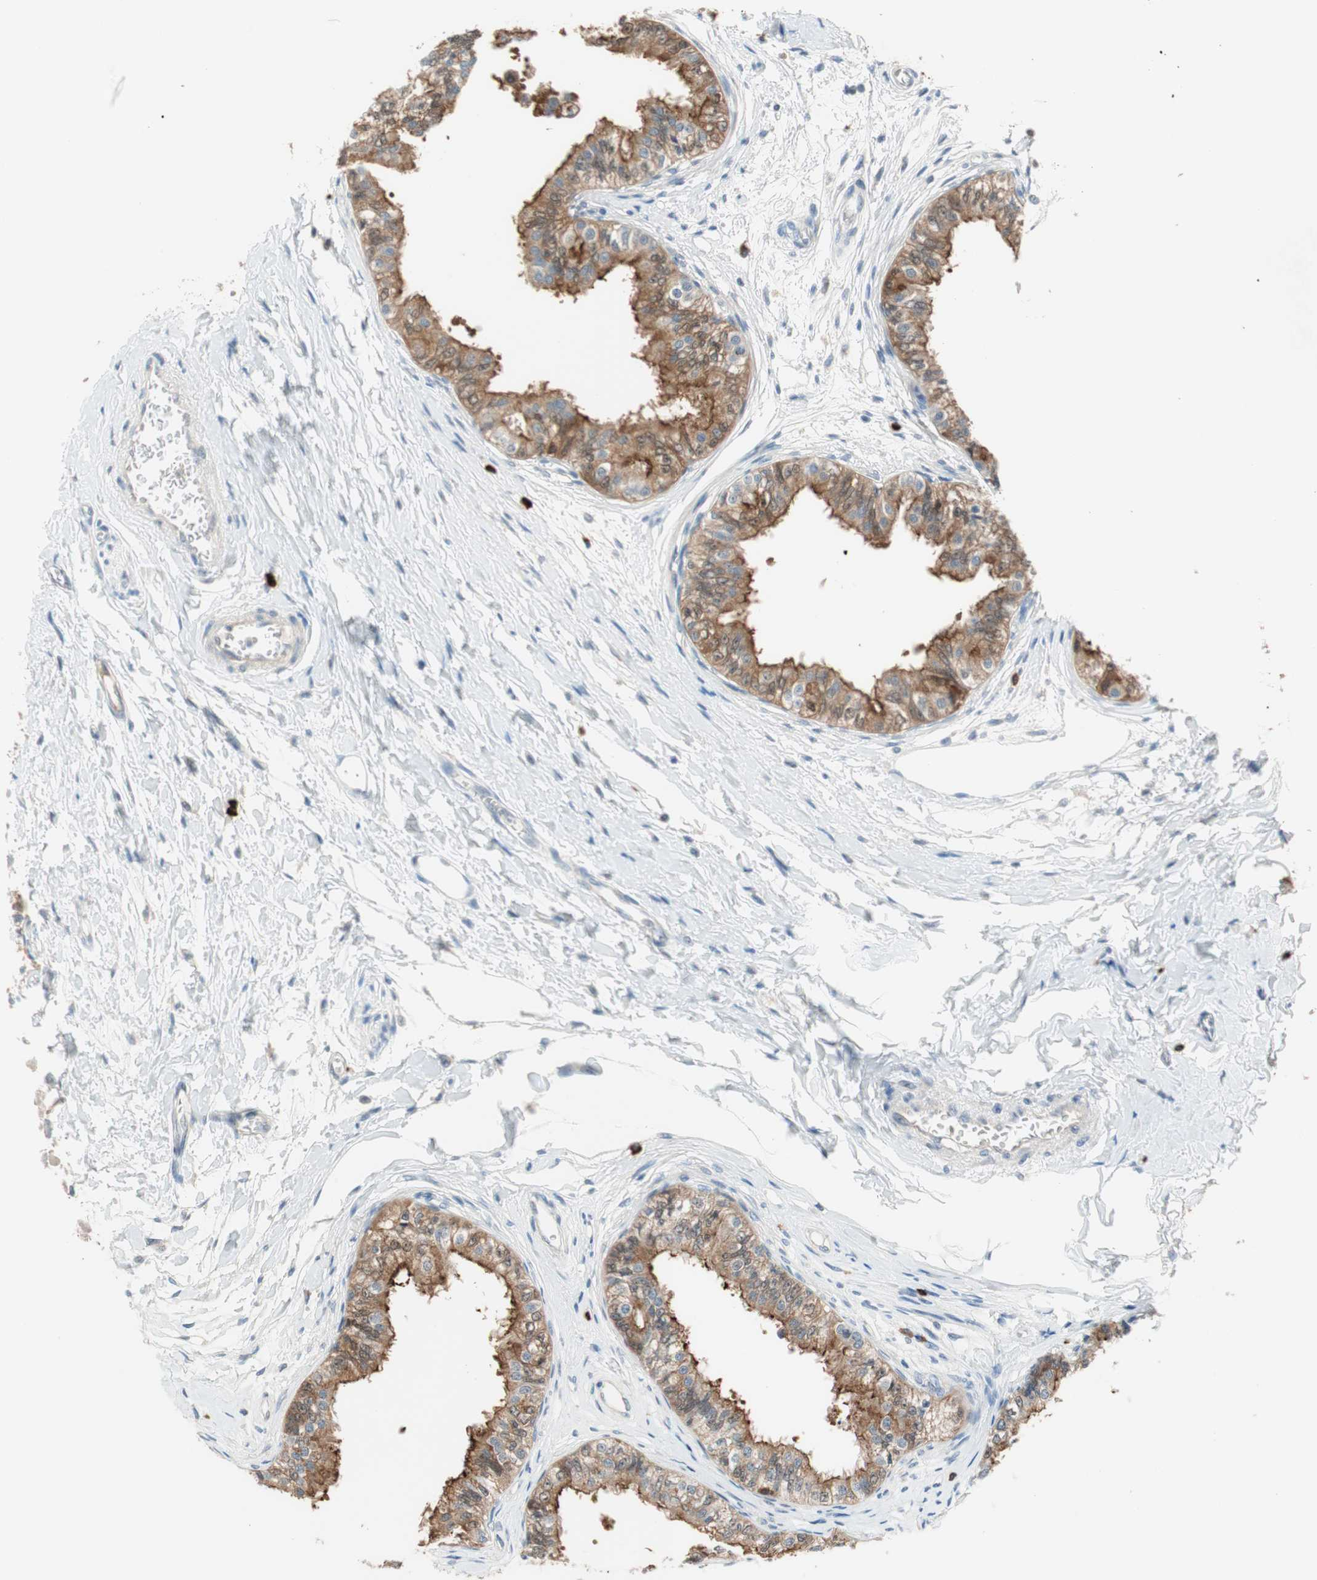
{"staining": {"intensity": "moderate", "quantity": "25%-75%", "location": "cytoplasmic/membranous"}, "tissue": "epididymis", "cell_type": "Glandular cells", "image_type": "normal", "snomed": [{"axis": "morphology", "description": "Normal tissue, NOS"}, {"axis": "morphology", "description": "Adenocarcinoma, metastatic, NOS"}, {"axis": "topography", "description": "Testis"}, {"axis": "topography", "description": "Epididymis"}], "caption": "Immunohistochemical staining of unremarkable epididymis shows medium levels of moderate cytoplasmic/membranous expression in approximately 25%-75% of glandular cells. (brown staining indicates protein expression, while blue staining denotes nuclei).", "gene": "PDZK1", "patient": {"sex": "male", "age": 26}}